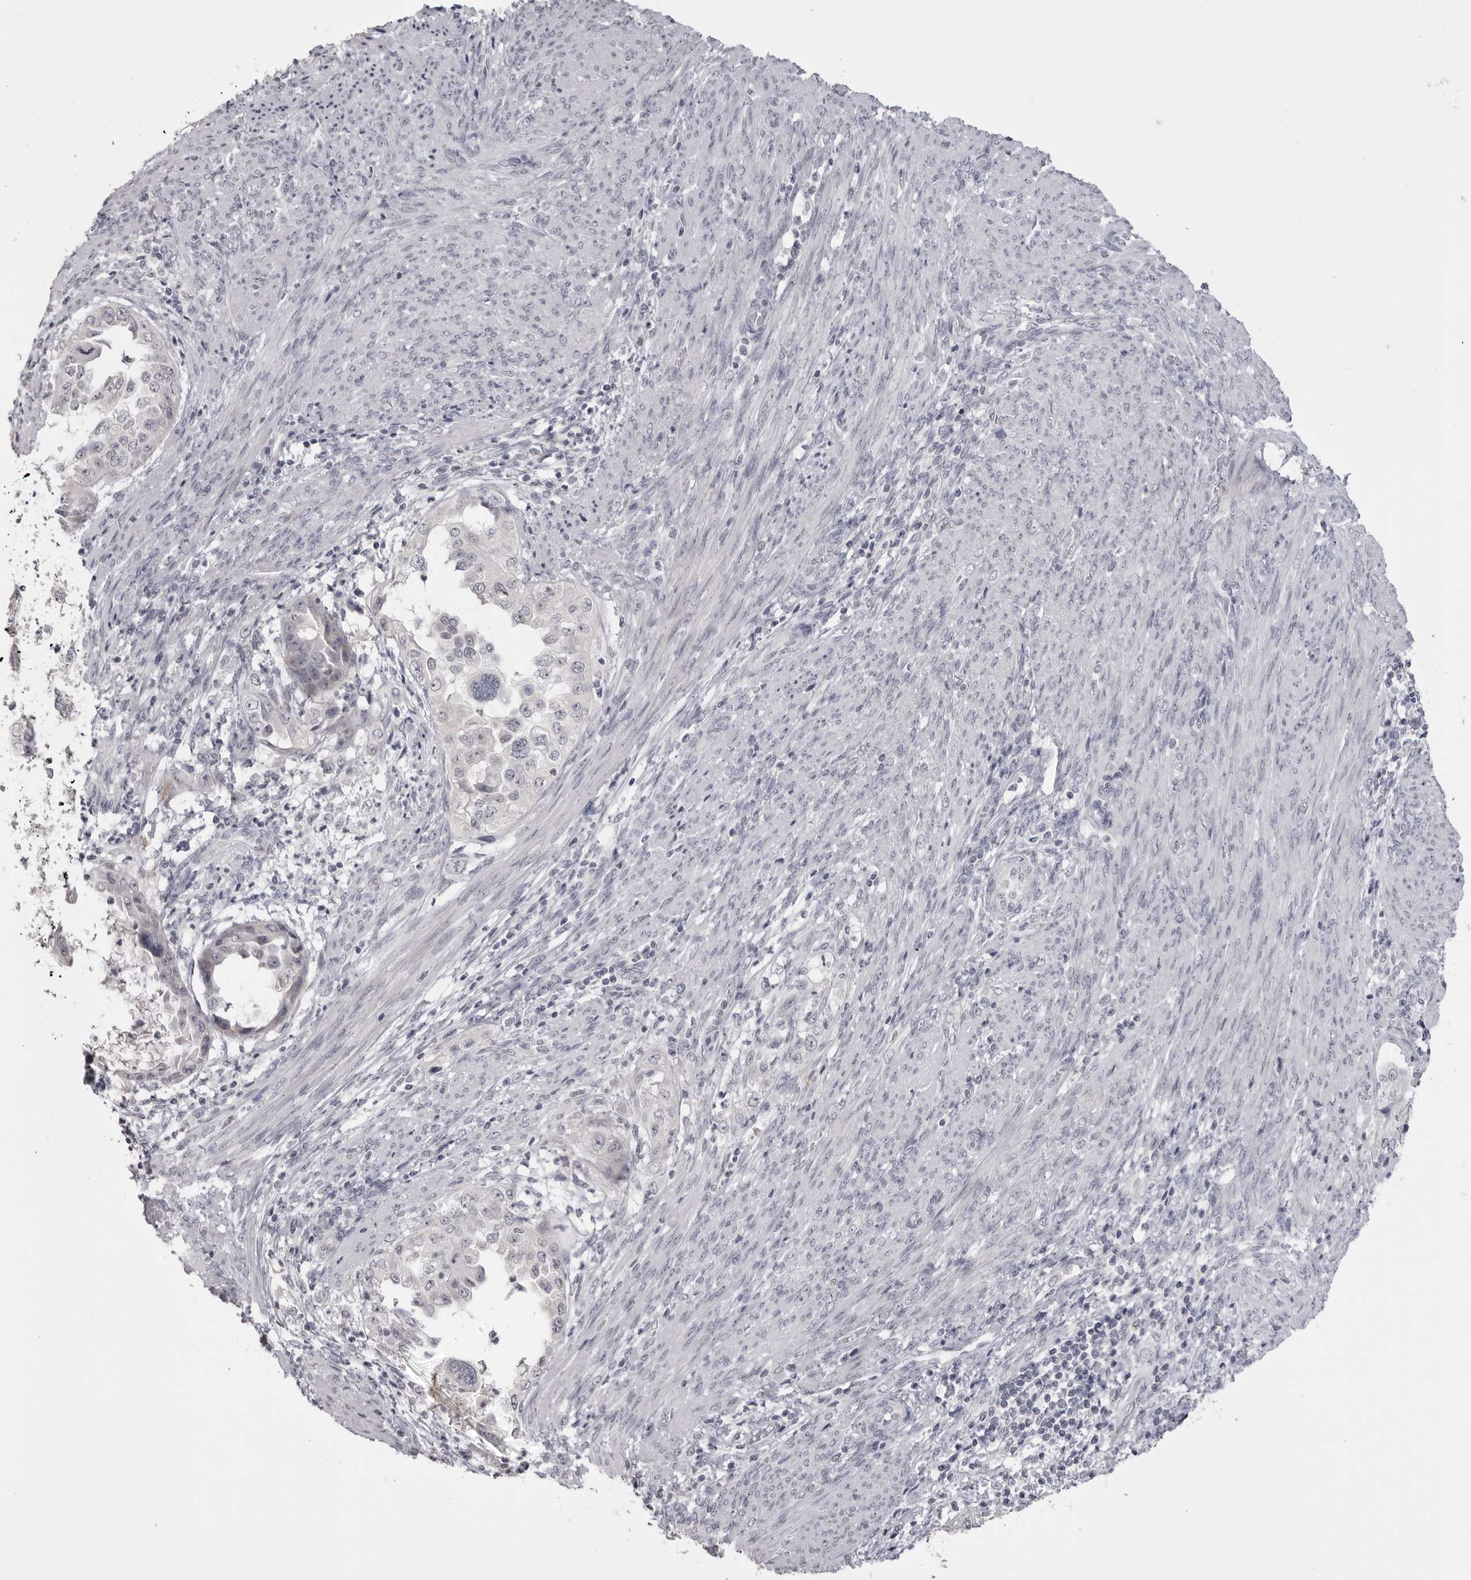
{"staining": {"intensity": "negative", "quantity": "none", "location": "none"}, "tissue": "endometrial cancer", "cell_type": "Tumor cells", "image_type": "cancer", "snomed": [{"axis": "morphology", "description": "Adenocarcinoma, NOS"}, {"axis": "topography", "description": "Endometrium"}], "caption": "Tumor cells are negative for protein expression in human adenocarcinoma (endometrial).", "gene": "GPN2", "patient": {"sex": "female", "age": 85}}